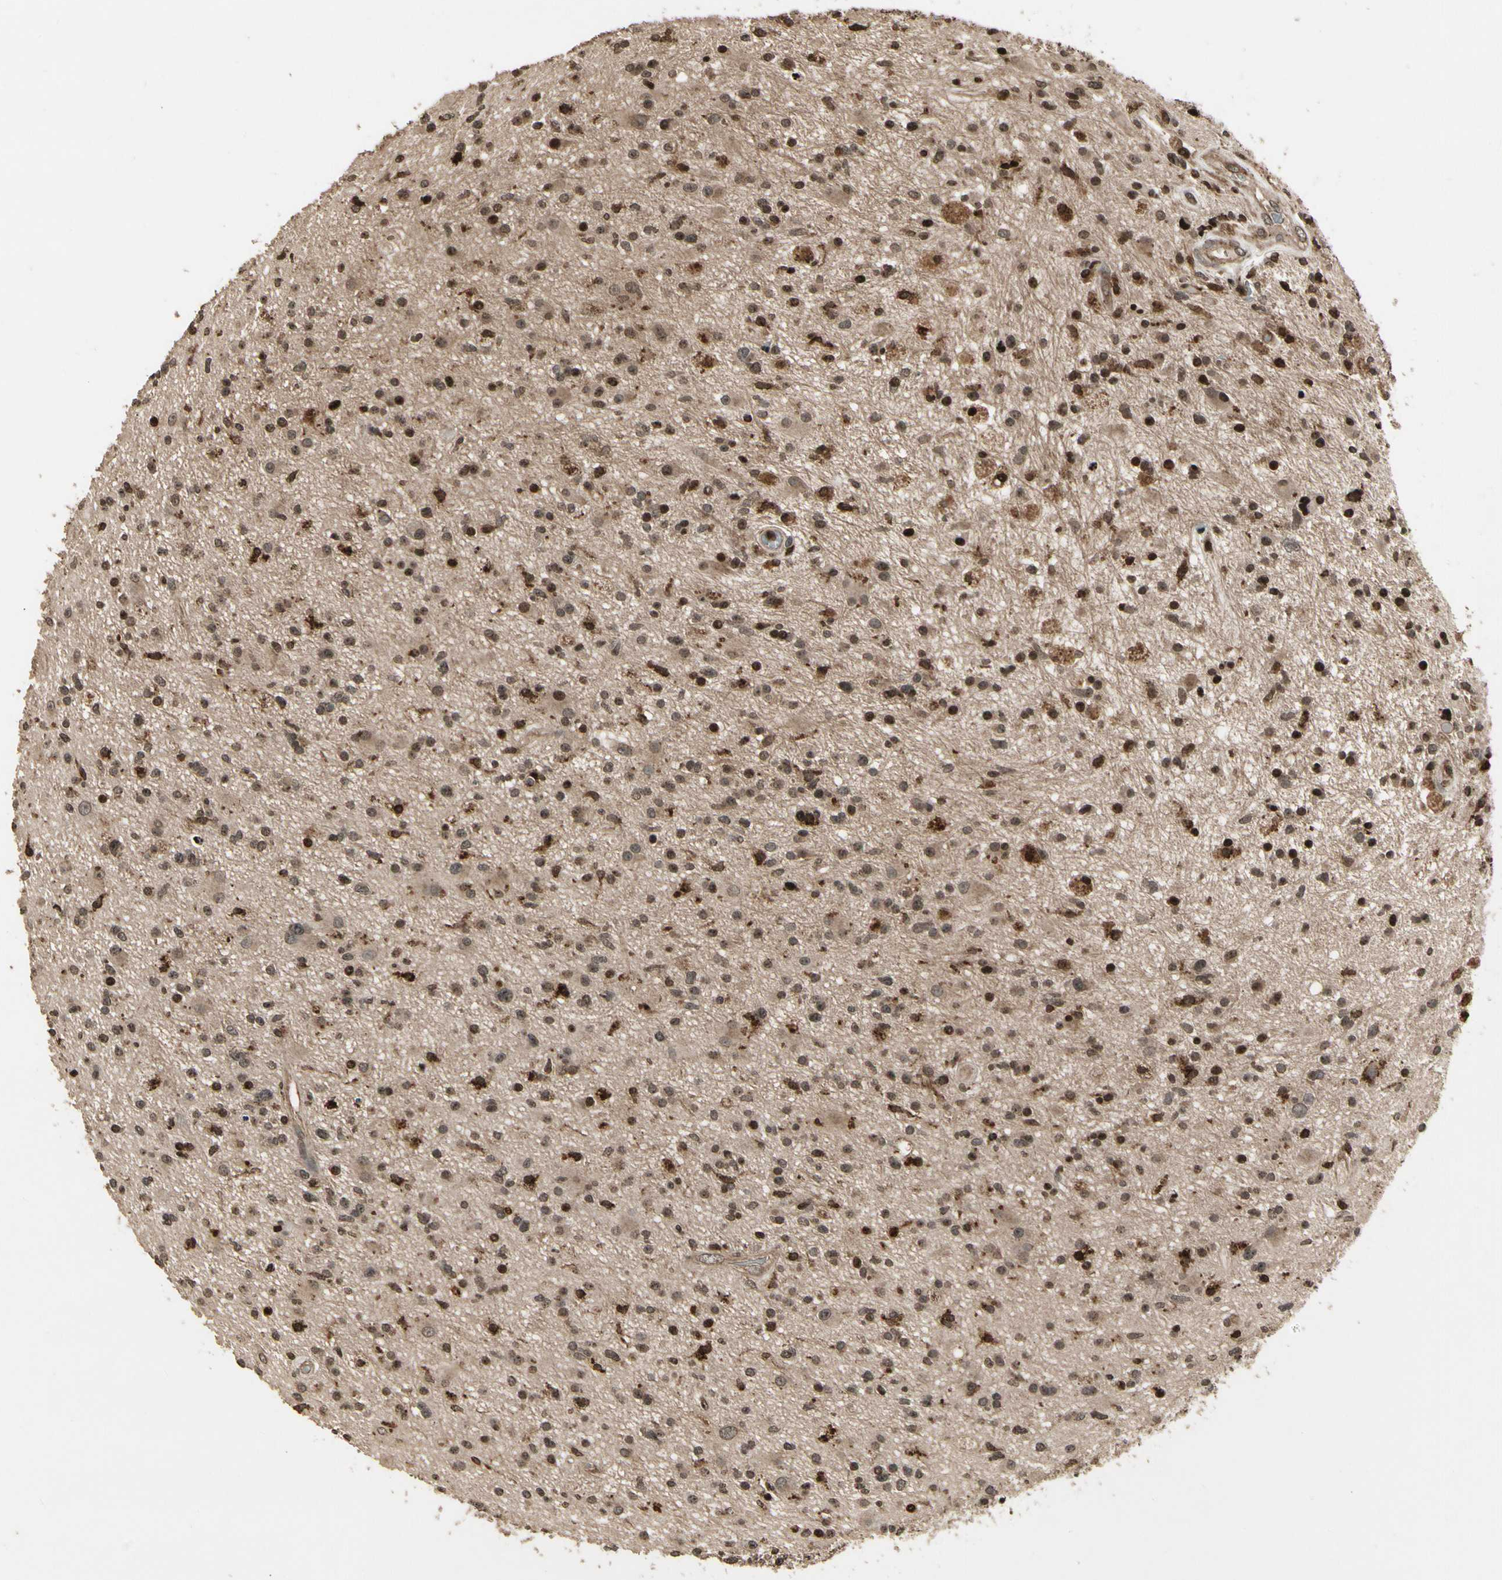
{"staining": {"intensity": "strong", "quantity": "25%-75%", "location": "nuclear"}, "tissue": "glioma", "cell_type": "Tumor cells", "image_type": "cancer", "snomed": [{"axis": "morphology", "description": "Glioma, malignant, High grade"}, {"axis": "topography", "description": "Brain"}], "caption": "Brown immunohistochemical staining in glioma shows strong nuclear staining in approximately 25%-75% of tumor cells.", "gene": "GLRX", "patient": {"sex": "male", "age": 33}}